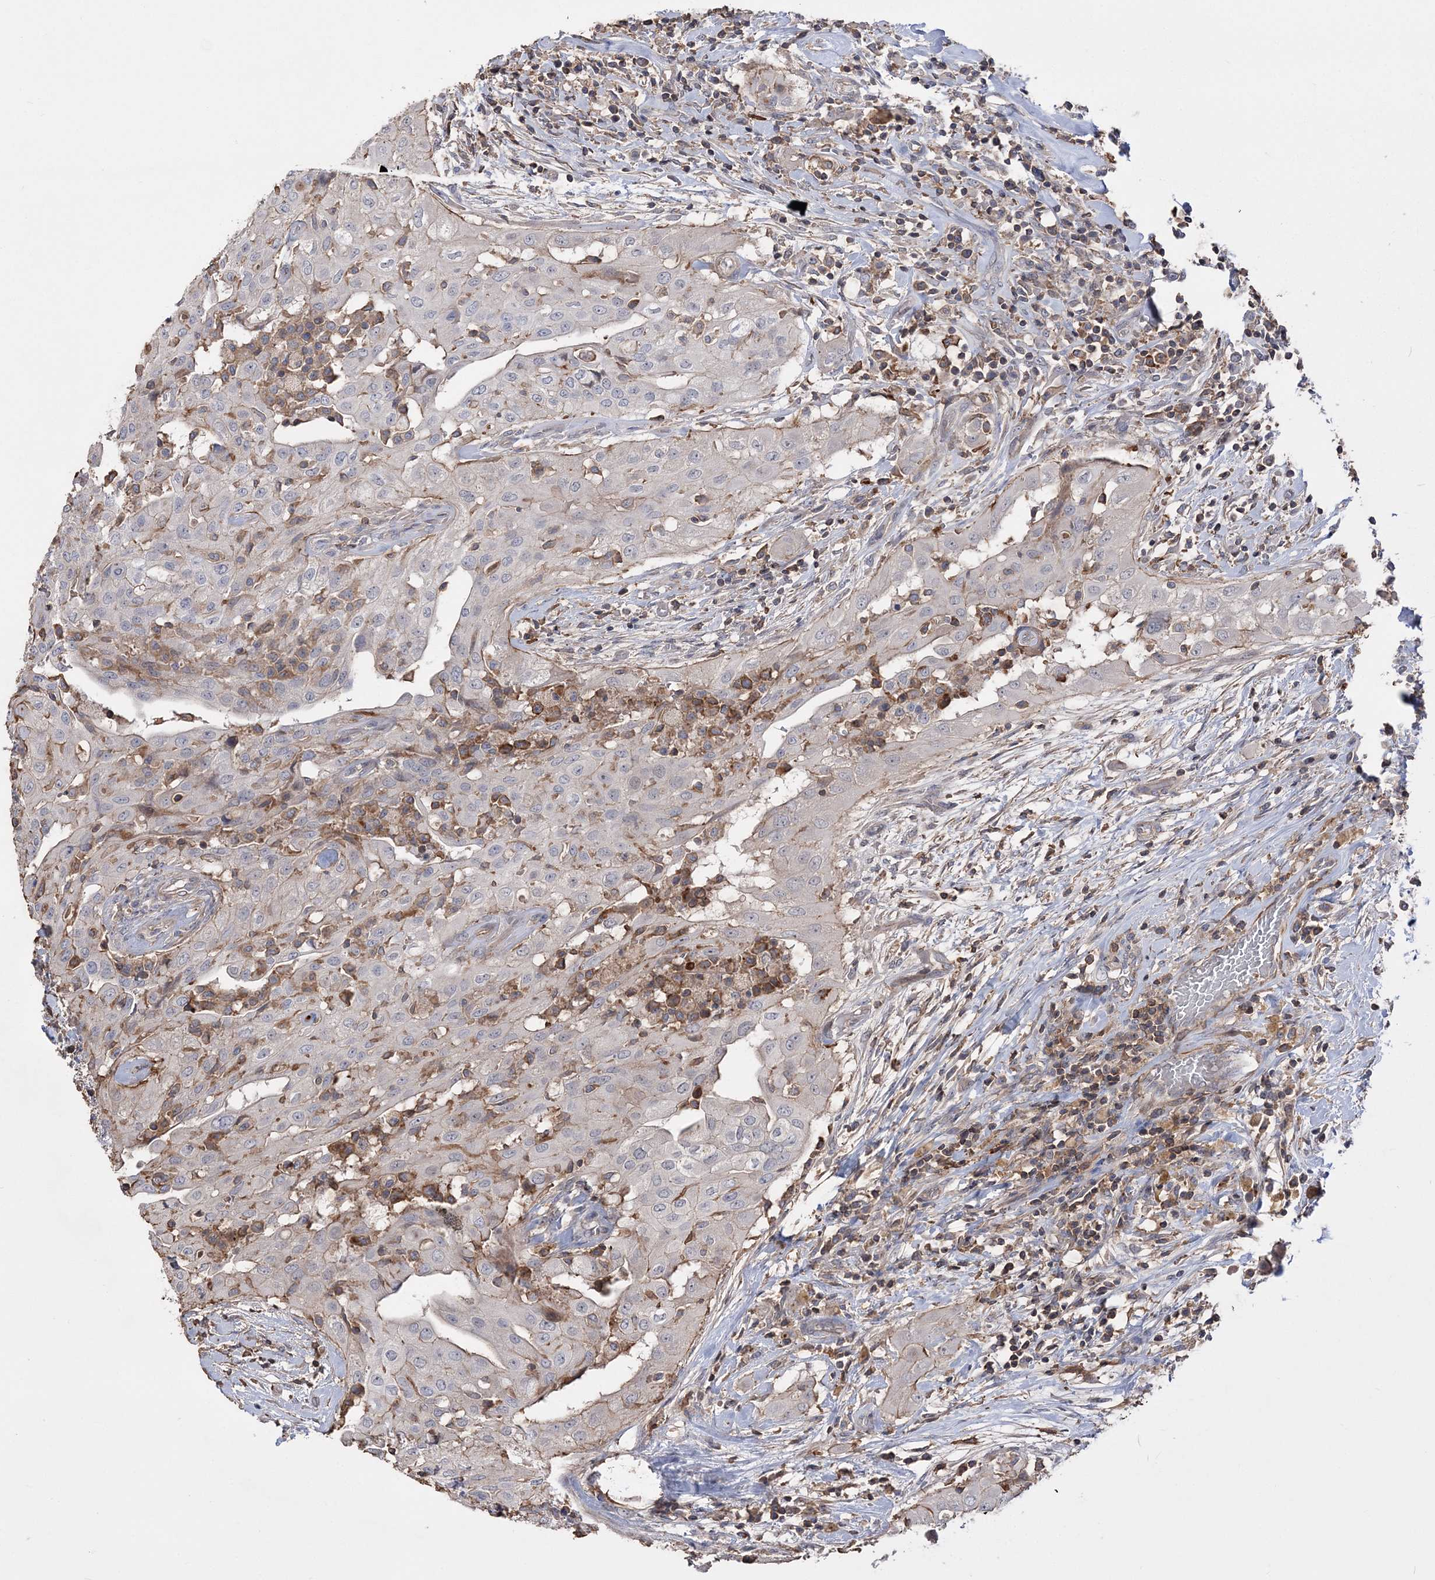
{"staining": {"intensity": "negative", "quantity": "none", "location": "none"}, "tissue": "thyroid cancer", "cell_type": "Tumor cells", "image_type": "cancer", "snomed": [{"axis": "morphology", "description": "Papillary adenocarcinoma, NOS"}, {"axis": "topography", "description": "Thyroid gland"}], "caption": "Tumor cells are negative for brown protein staining in papillary adenocarcinoma (thyroid).", "gene": "SLFN14", "patient": {"sex": "female", "age": 59}}